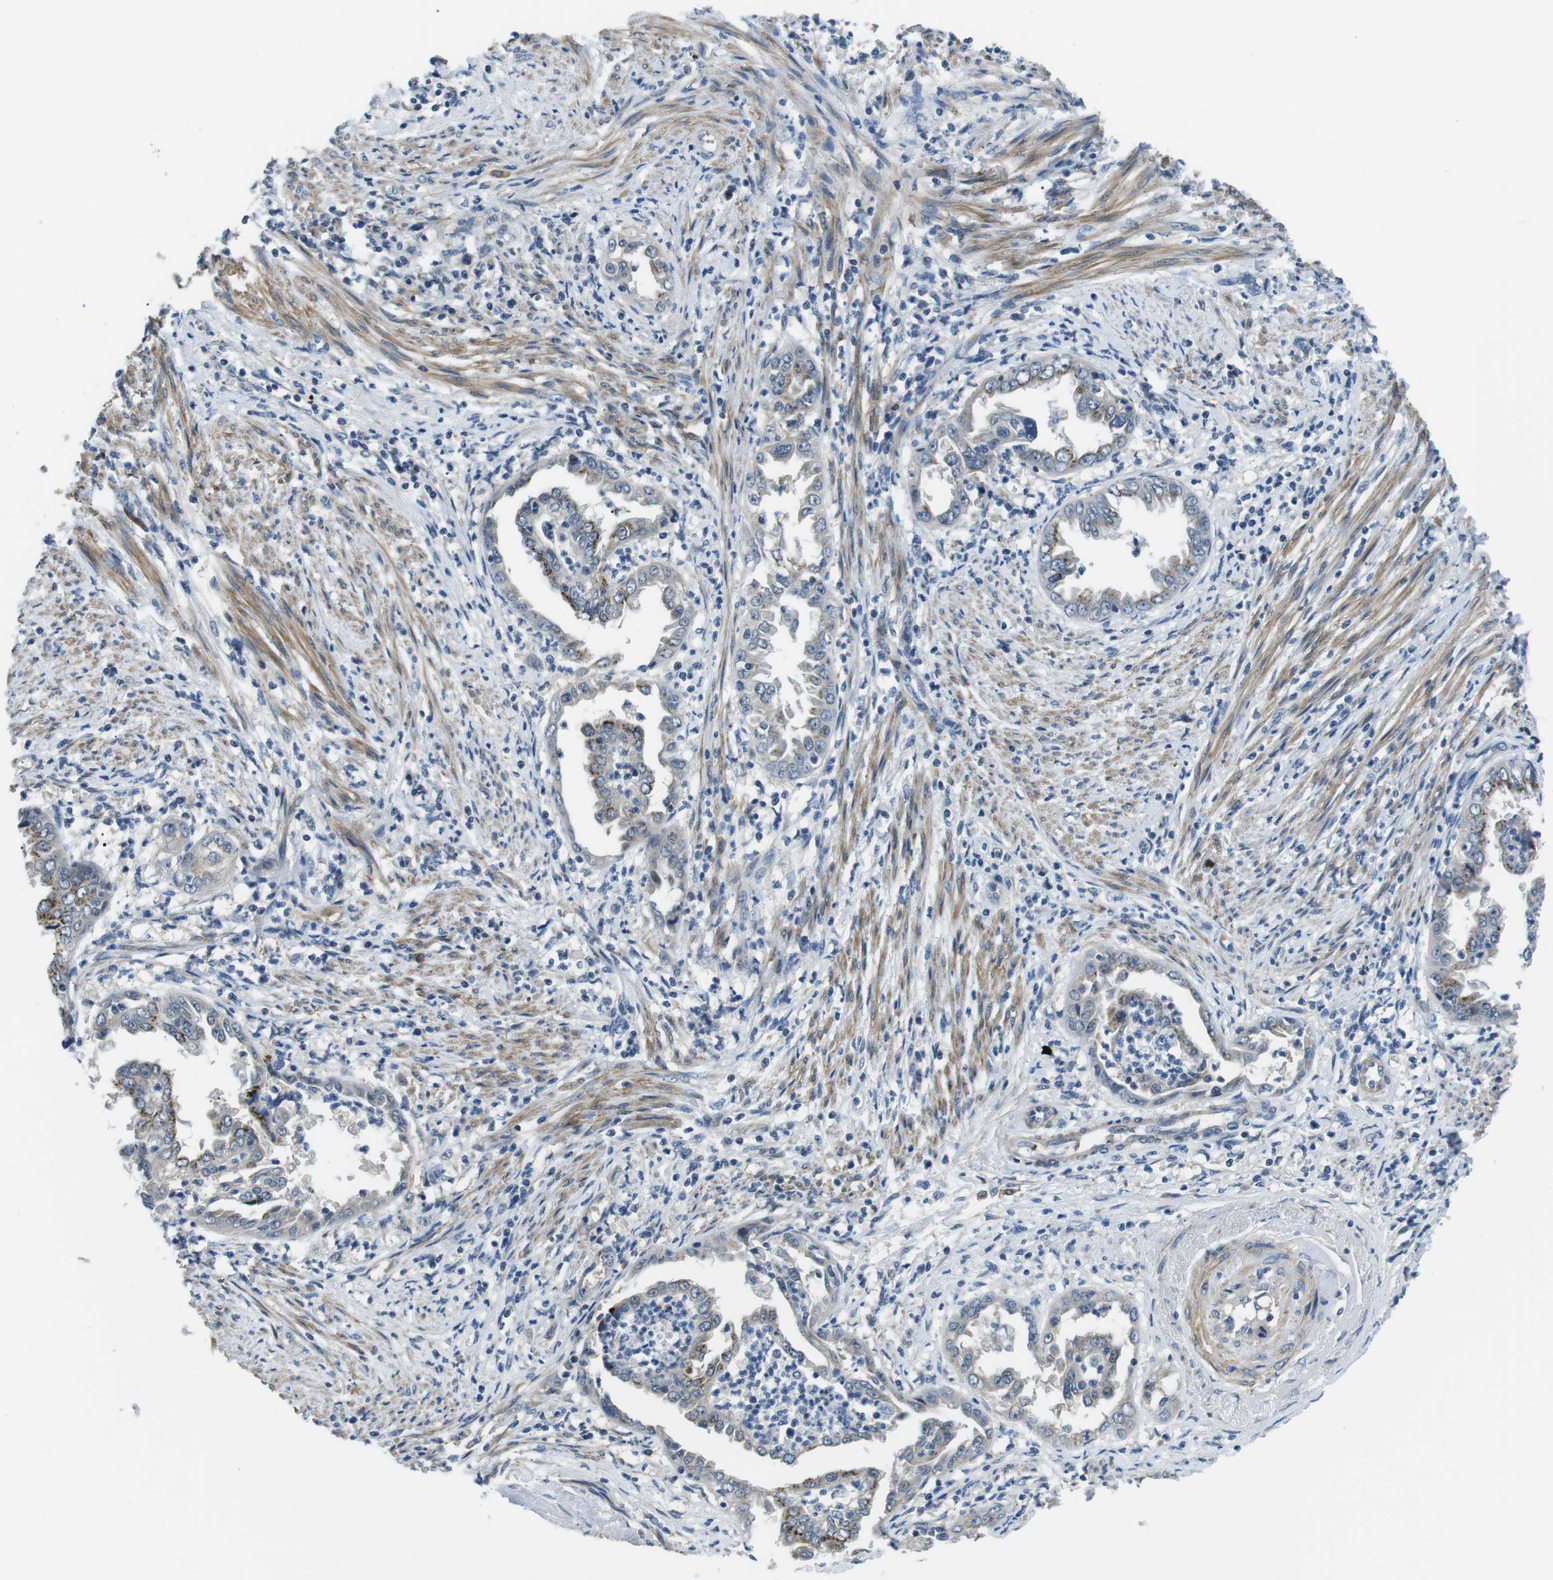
{"staining": {"intensity": "moderate", "quantity": "<25%", "location": "cytoplasmic/membranous"}, "tissue": "endometrial cancer", "cell_type": "Tumor cells", "image_type": "cancer", "snomed": [{"axis": "morphology", "description": "Adenocarcinoma, NOS"}, {"axis": "topography", "description": "Endometrium"}], "caption": "Protein analysis of endometrial cancer tissue displays moderate cytoplasmic/membranous expression in about <25% of tumor cells.", "gene": "WSCD1", "patient": {"sex": "female", "age": 85}}